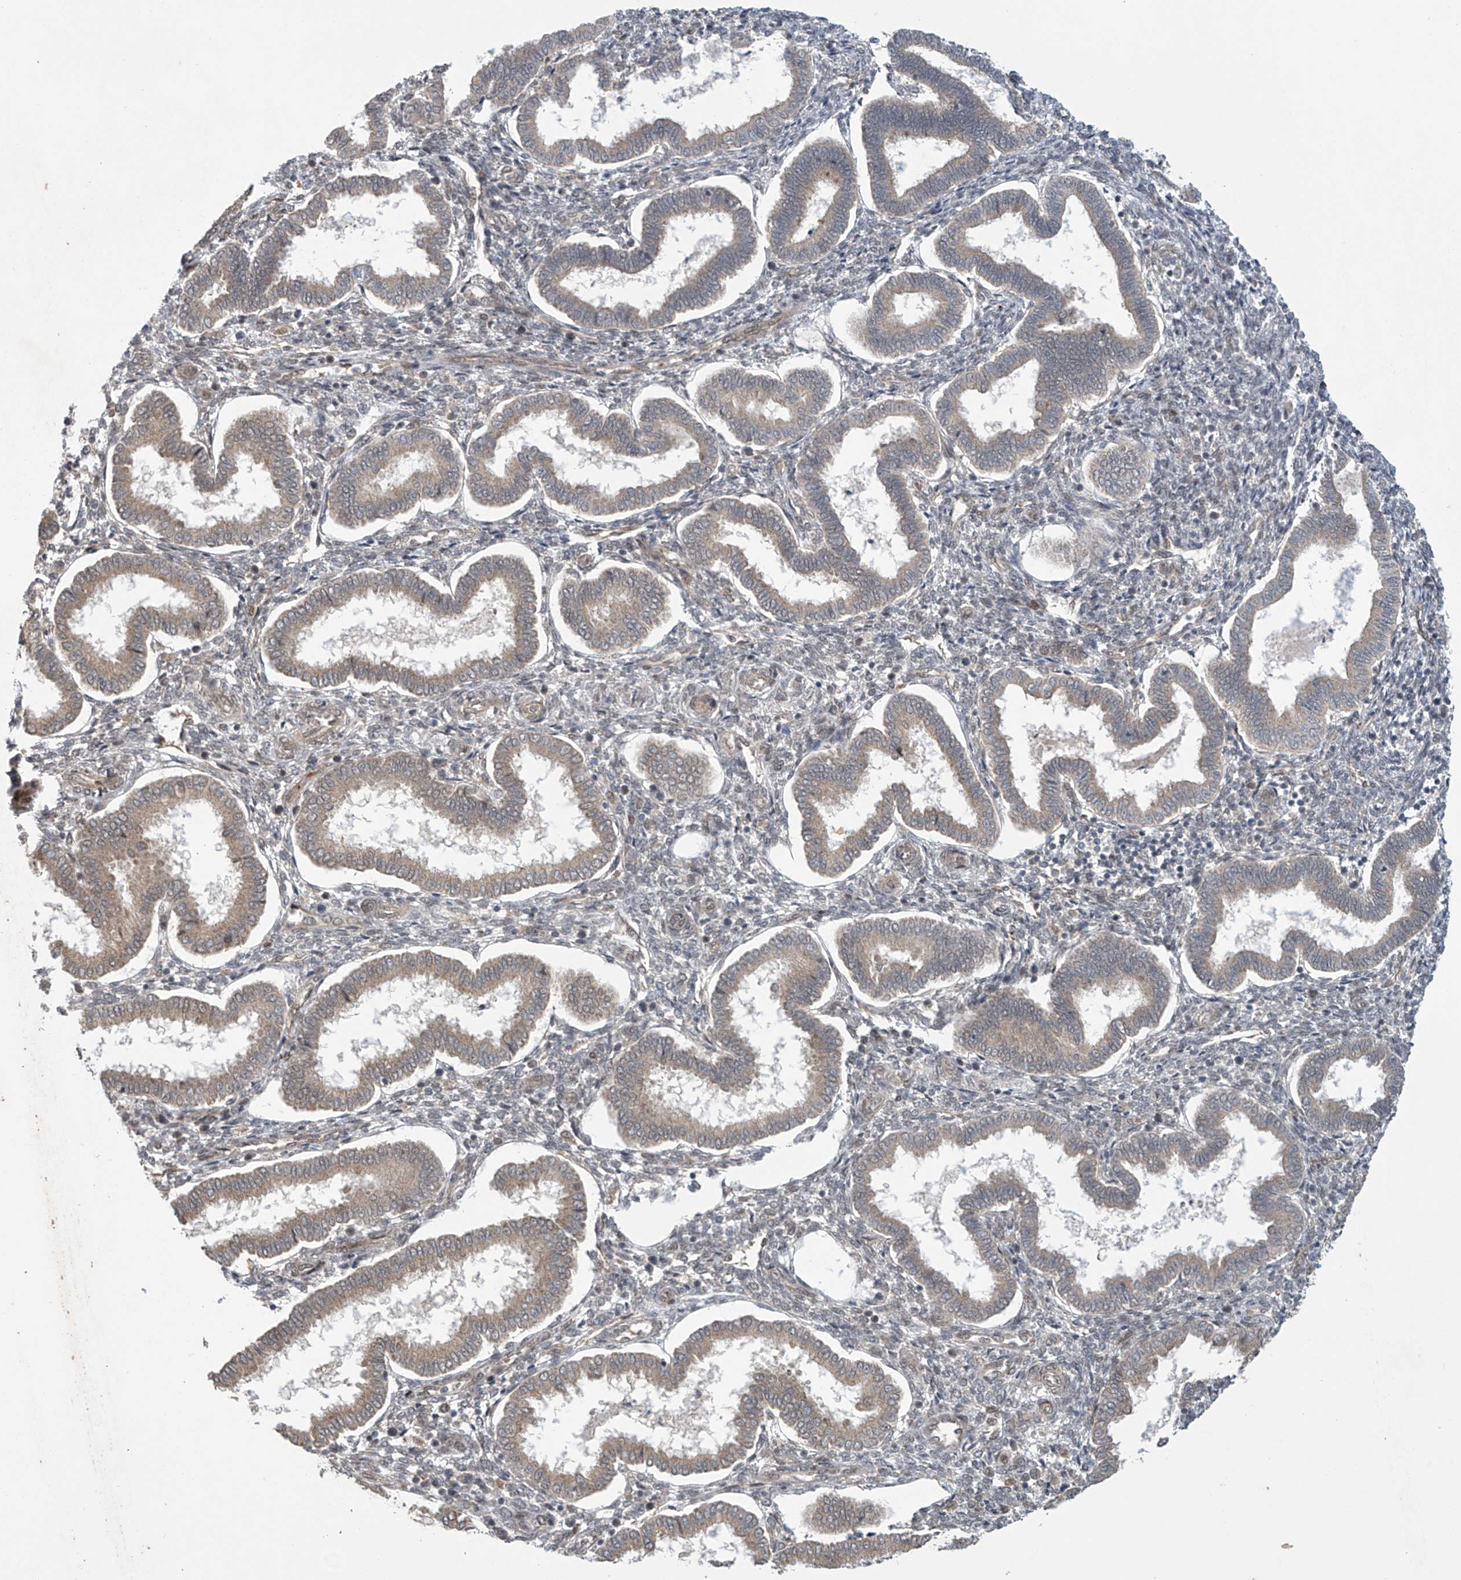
{"staining": {"intensity": "weak", "quantity": "25%-75%", "location": "cytoplasmic/membranous,nuclear"}, "tissue": "endometrium", "cell_type": "Cells in endometrial stroma", "image_type": "normal", "snomed": [{"axis": "morphology", "description": "Normal tissue, NOS"}, {"axis": "topography", "description": "Endometrium"}], "caption": "This image displays immunohistochemistry (IHC) staining of benign human endometrium, with low weak cytoplasmic/membranous,nuclear staining in about 25%-75% of cells in endometrial stroma.", "gene": "ABHD13", "patient": {"sex": "female", "age": 24}}